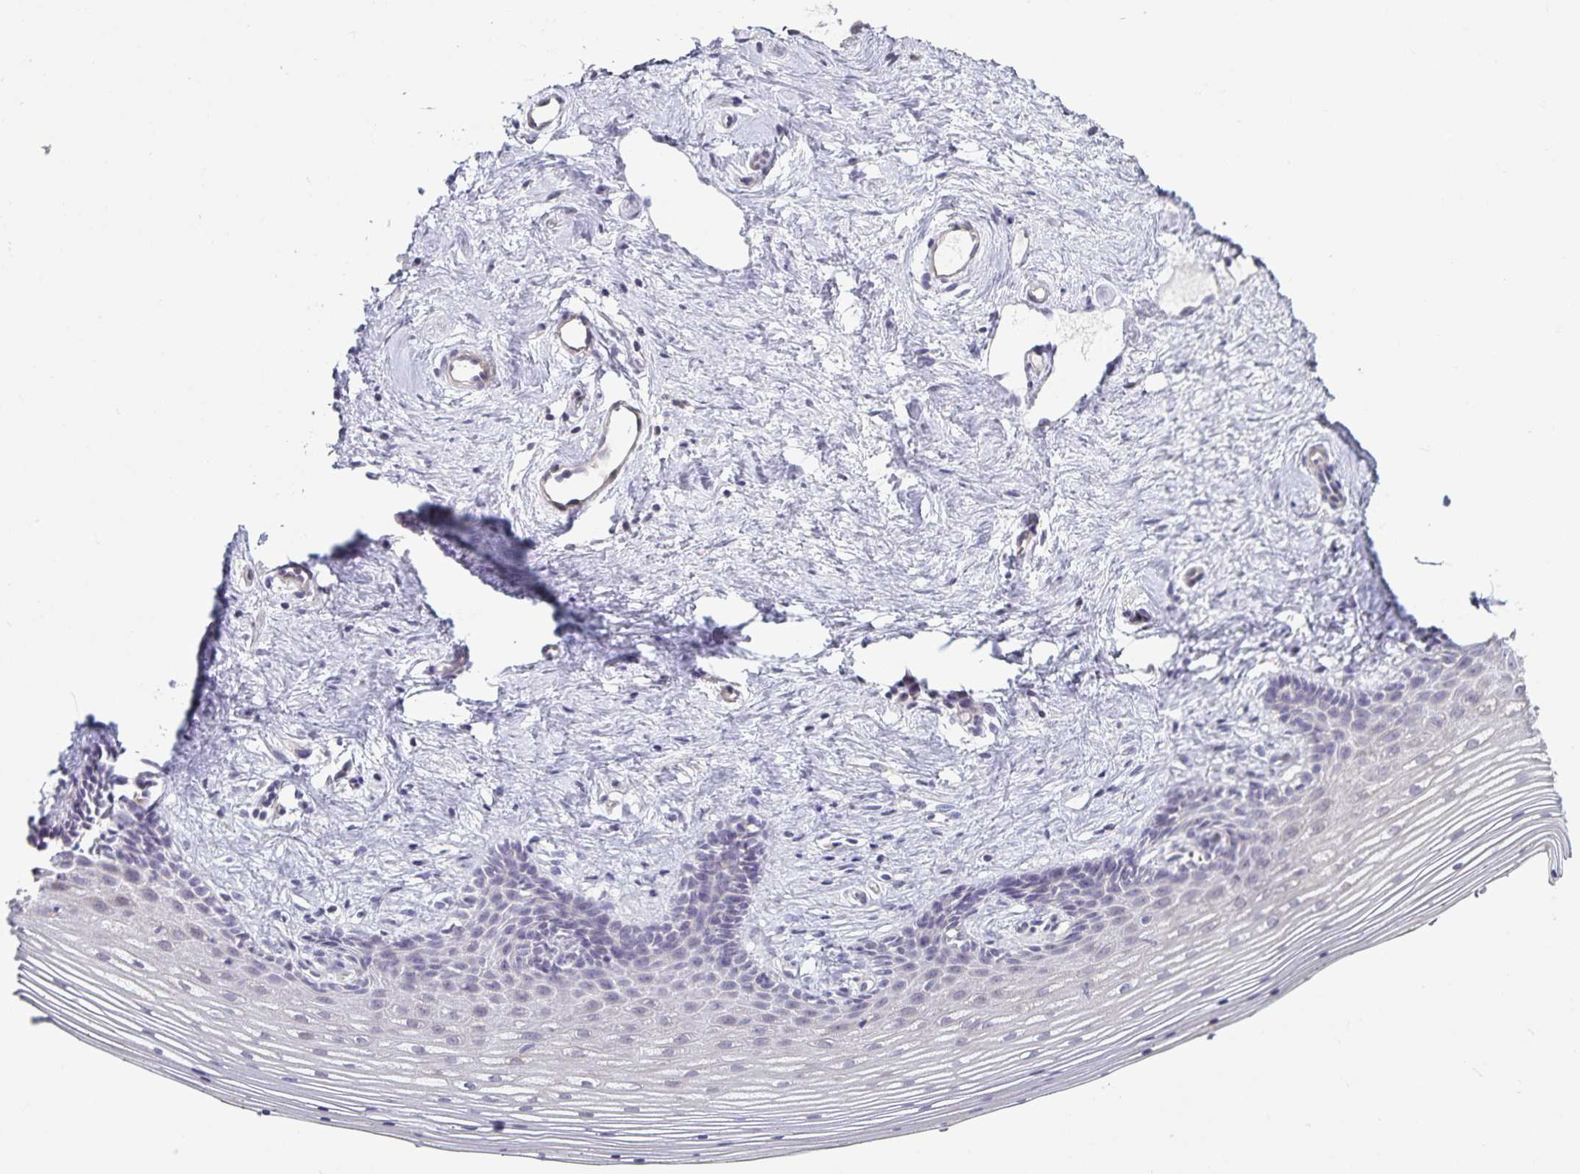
{"staining": {"intensity": "negative", "quantity": "none", "location": "none"}, "tissue": "vagina", "cell_type": "Squamous epithelial cells", "image_type": "normal", "snomed": [{"axis": "morphology", "description": "Normal tissue, NOS"}, {"axis": "topography", "description": "Vagina"}], "caption": "Micrograph shows no significant protein staining in squamous epithelial cells of benign vagina. (DAB (3,3'-diaminobenzidine) immunohistochemistry, high magnification).", "gene": "DNAH9", "patient": {"sex": "female", "age": 42}}